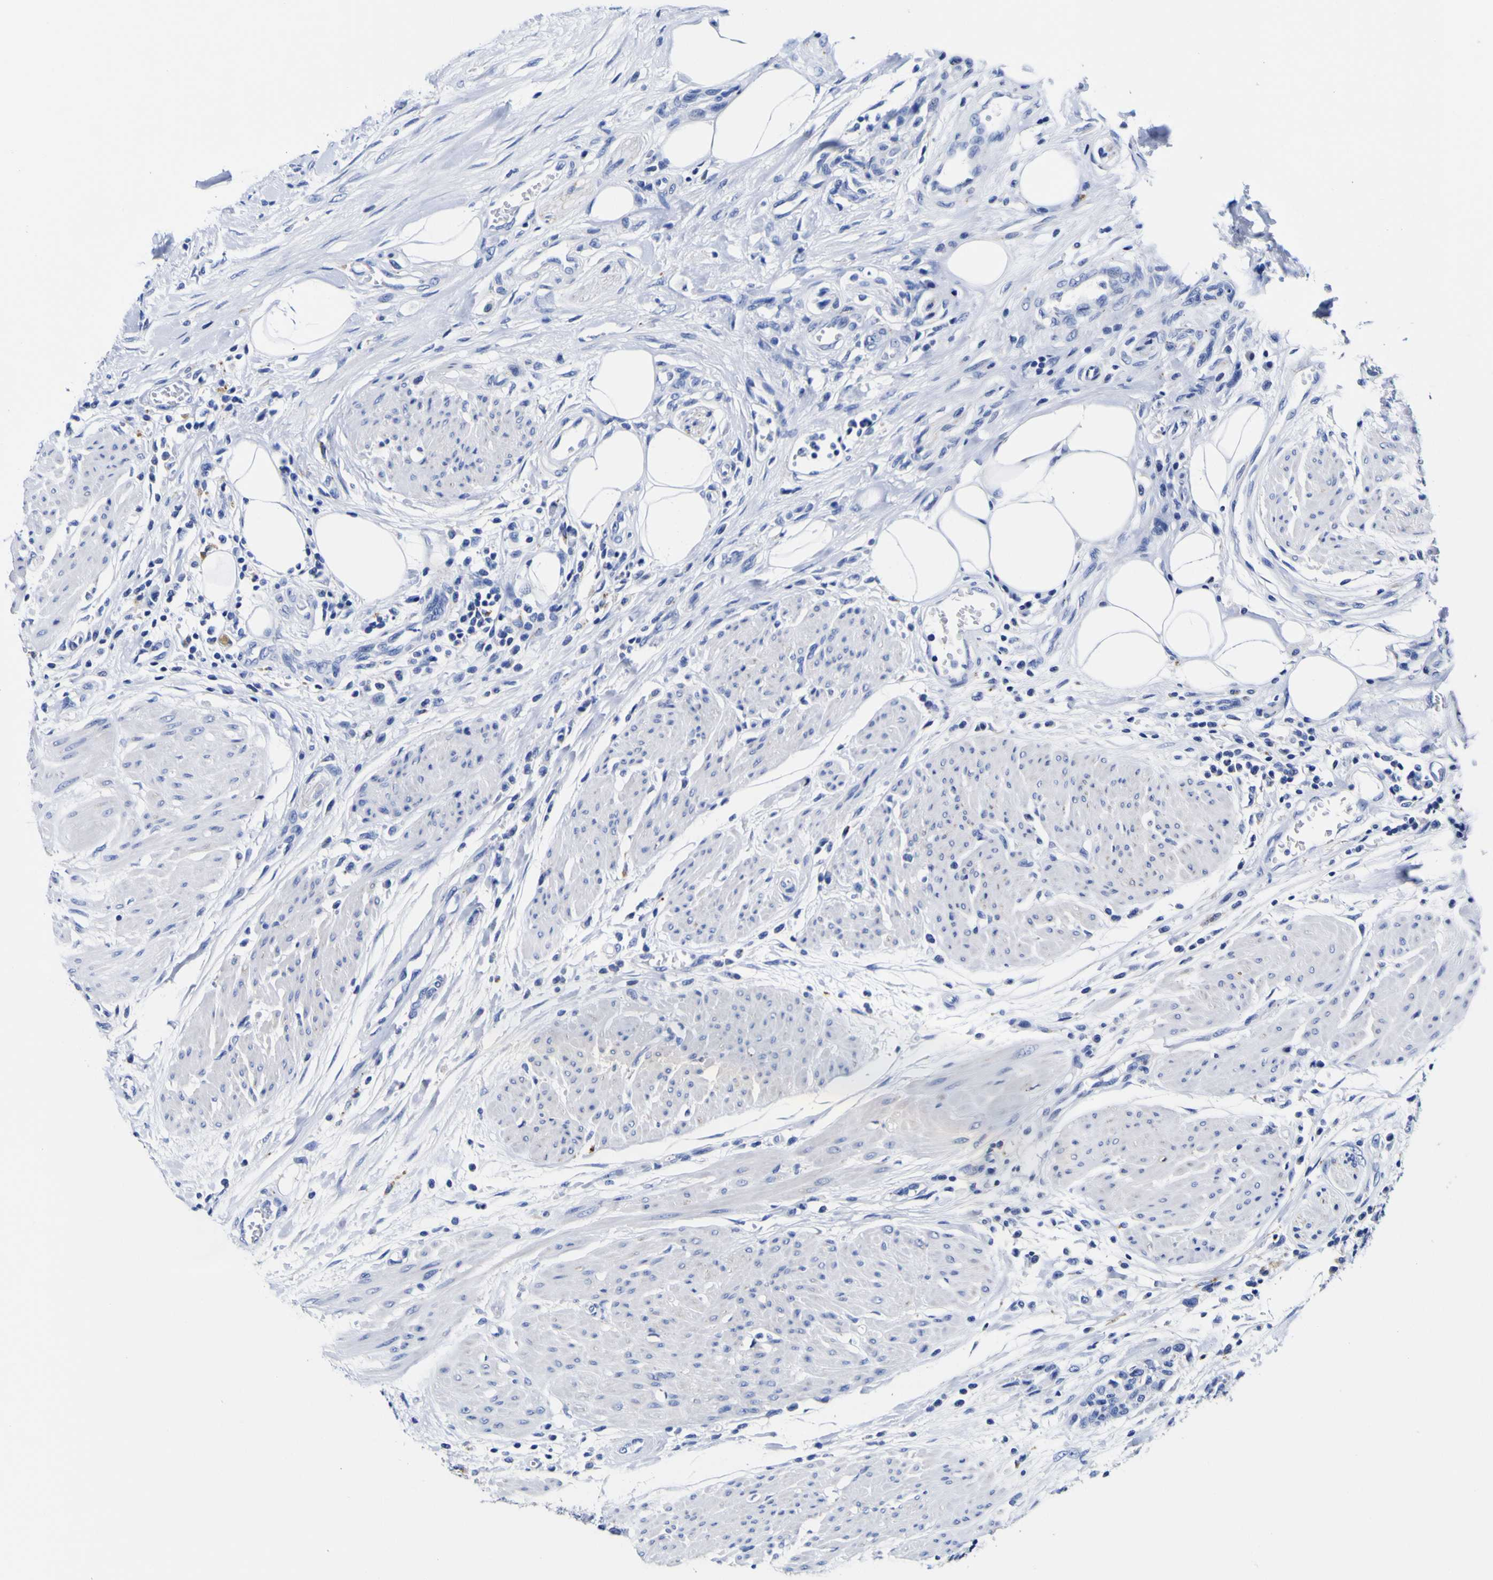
{"staining": {"intensity": "negative", "quantity": "none", "location": "none"}, "tissue": "urothelial cancer", "cell_type": "Tumor cells", "image_type": "cancer", "snomed": [{"axis": "morphology", "description": "Urothelial carcinoma, High grade"}, {"axis": "topography", "description": "Urinary bladder"}], "caption": "Human urothelial carcinoma (high-grade) stained for a protein using immunohistochemistry shows no staining in tumor cells.", "gene": "HLA-DQA1", "patient": {"sex": "male", "age": 35}}